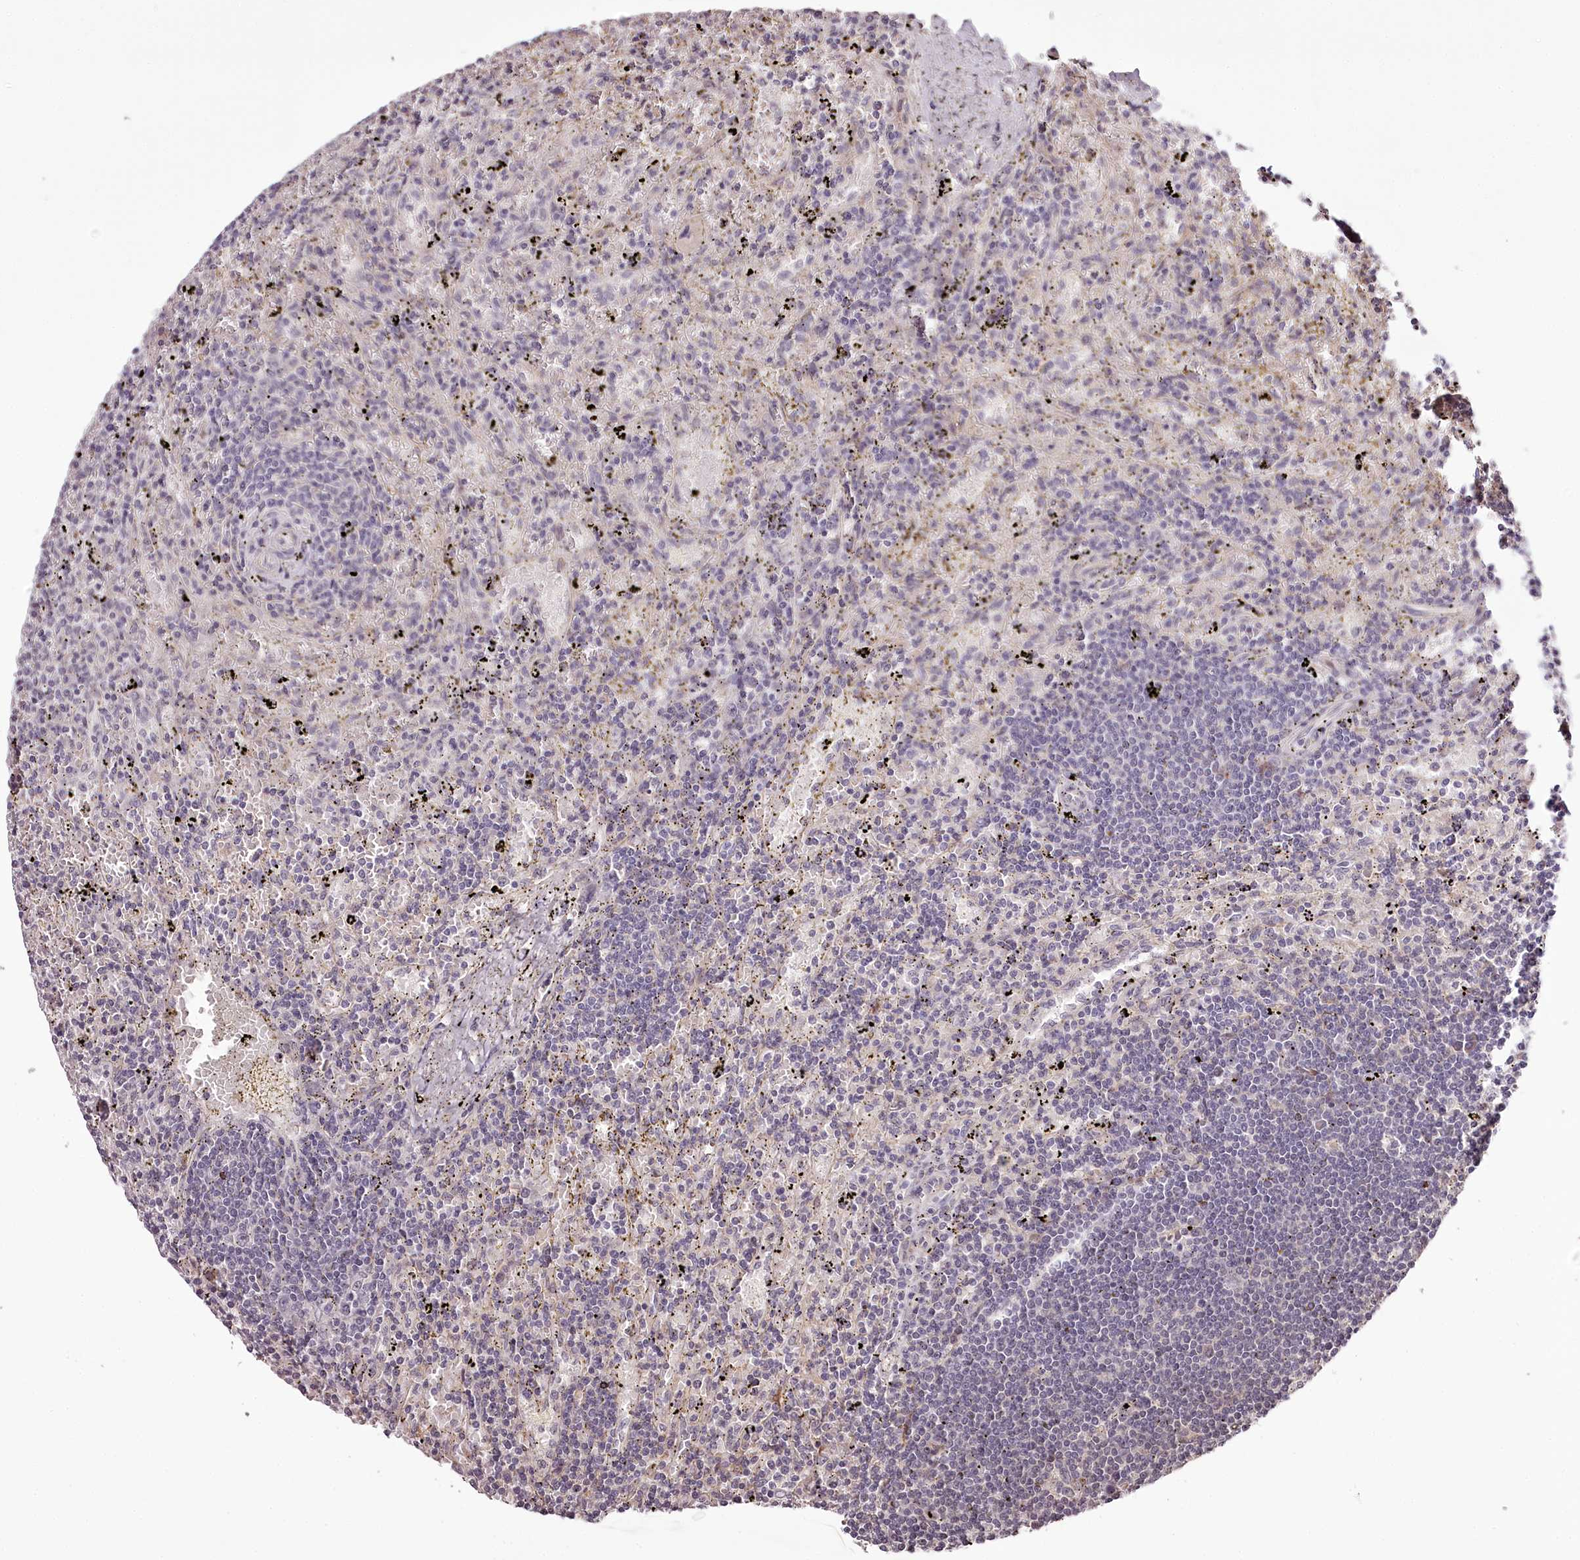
{"staining": {"intensity": "negative", "quantity": "none", "location": "none"}, "tissue": "lymphoma", "cell_type": "Tumor cells", "image_type": "cancer", "snomed": [{"axis": "morphology", "description": "Malignant lymphoma, non-Hodgkin's type, Low grade"}, {"axis": "topography", "description": "Spleen"}], "caption": "Lymphoma was stained to show a protein in brown. There is no significant staining in tumor cells.", "gene": "TTC33", "patient": {"sex": "male", "age": 76}}